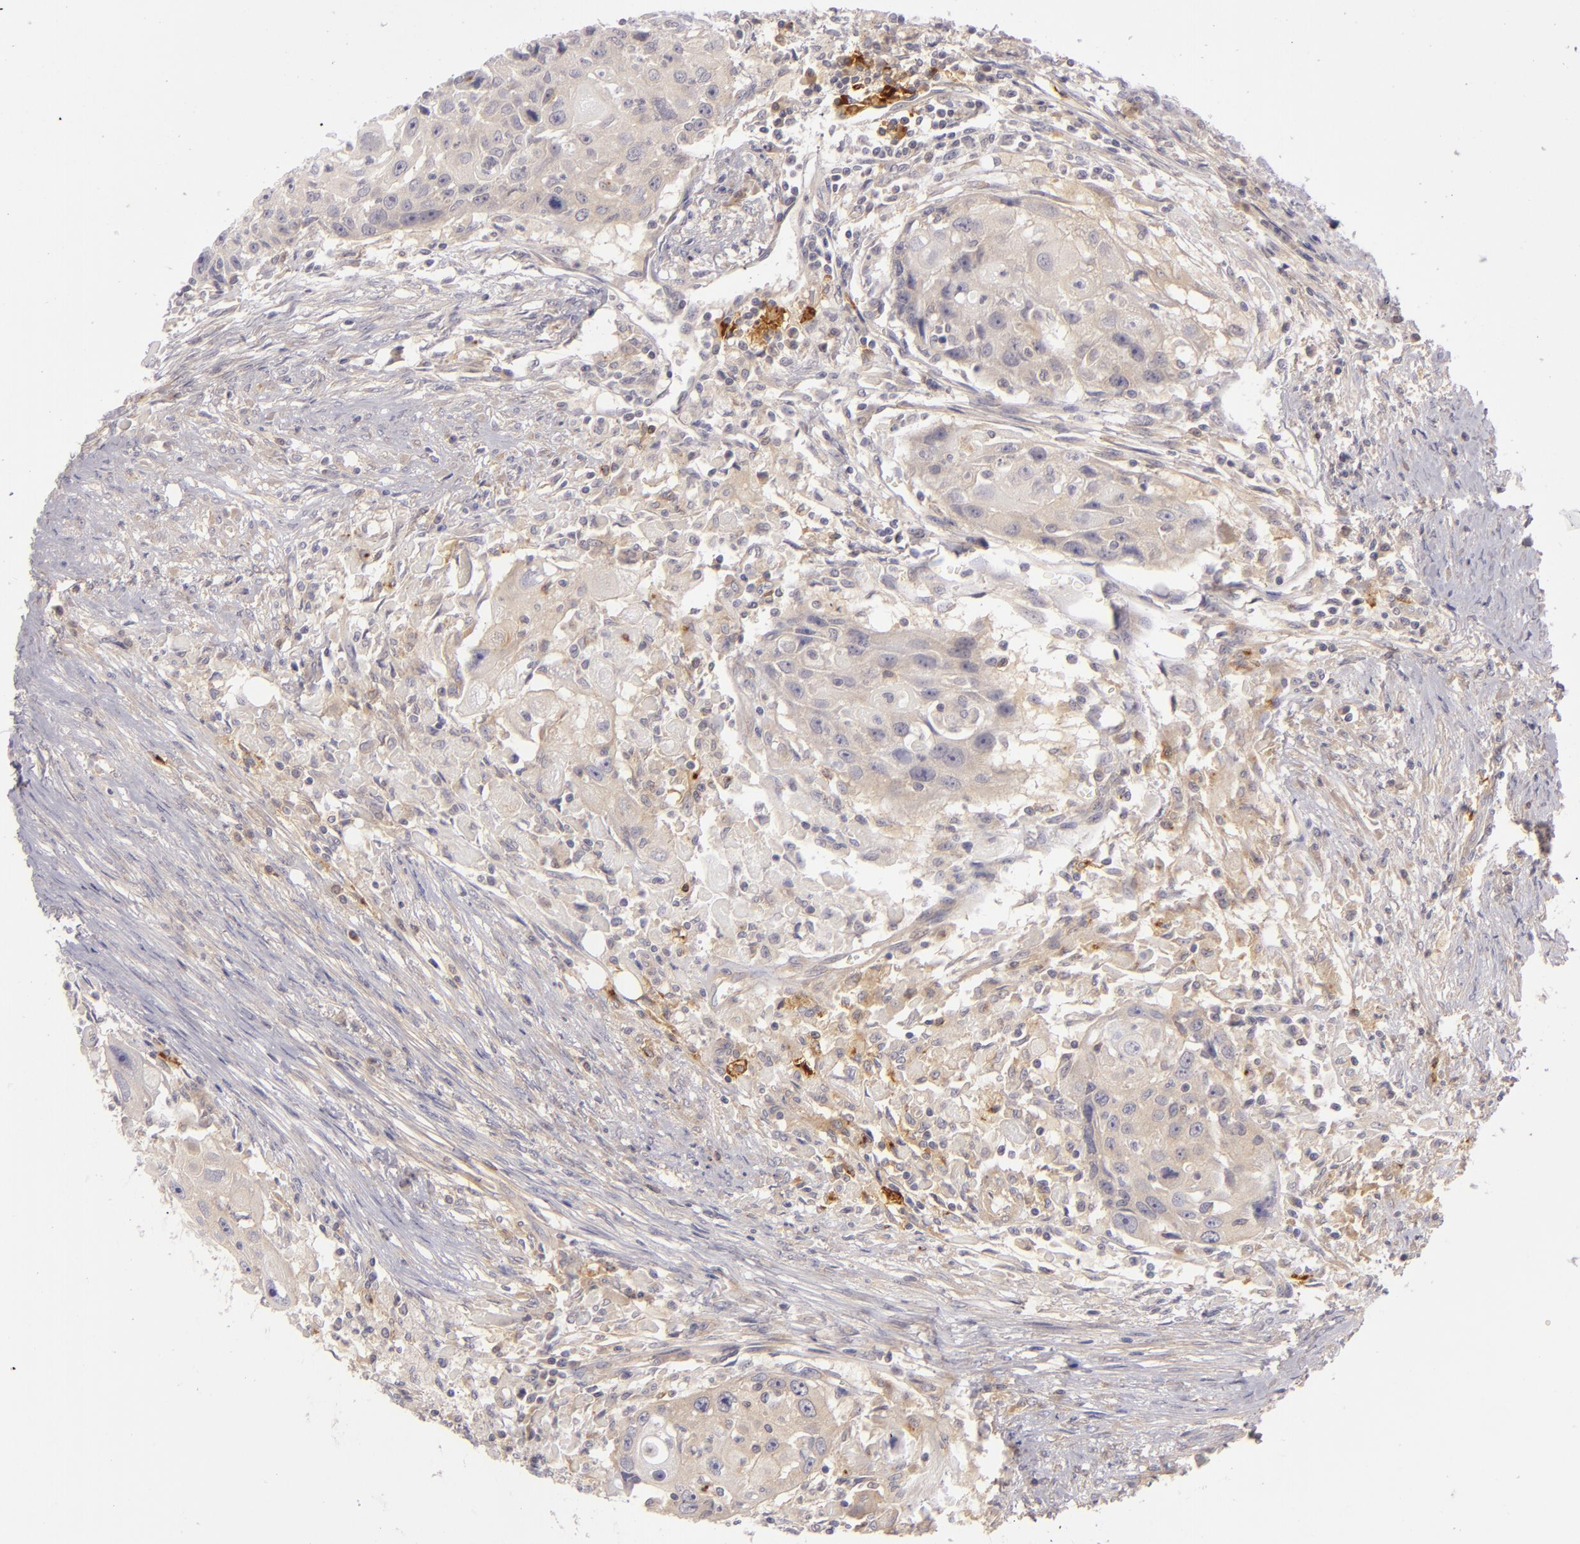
{"staining": {"intensity": "weak", "quantity": "25%-75%", "location": "cytoplasmic/membranous"}, "tissue": "head and neck cancer", "cell_type": "Tumor cells", "image_type": "cancer", "snomed": [{"axis": "morphology", "description": "Squamous cell carcinoma, NOS"}, {"axis": "topography", "description": "Head-Neck"}], "caption": "The histopathology image reveals immunohistochemical staining of head and neck cancer (squamous cell carcinoma). There is weak cytoplasmic/membranous staining is appreciated in approximately 25%-75% of tumor cells.", "gene": "CD83", "patient": {"sex": "male", "age": 64}}